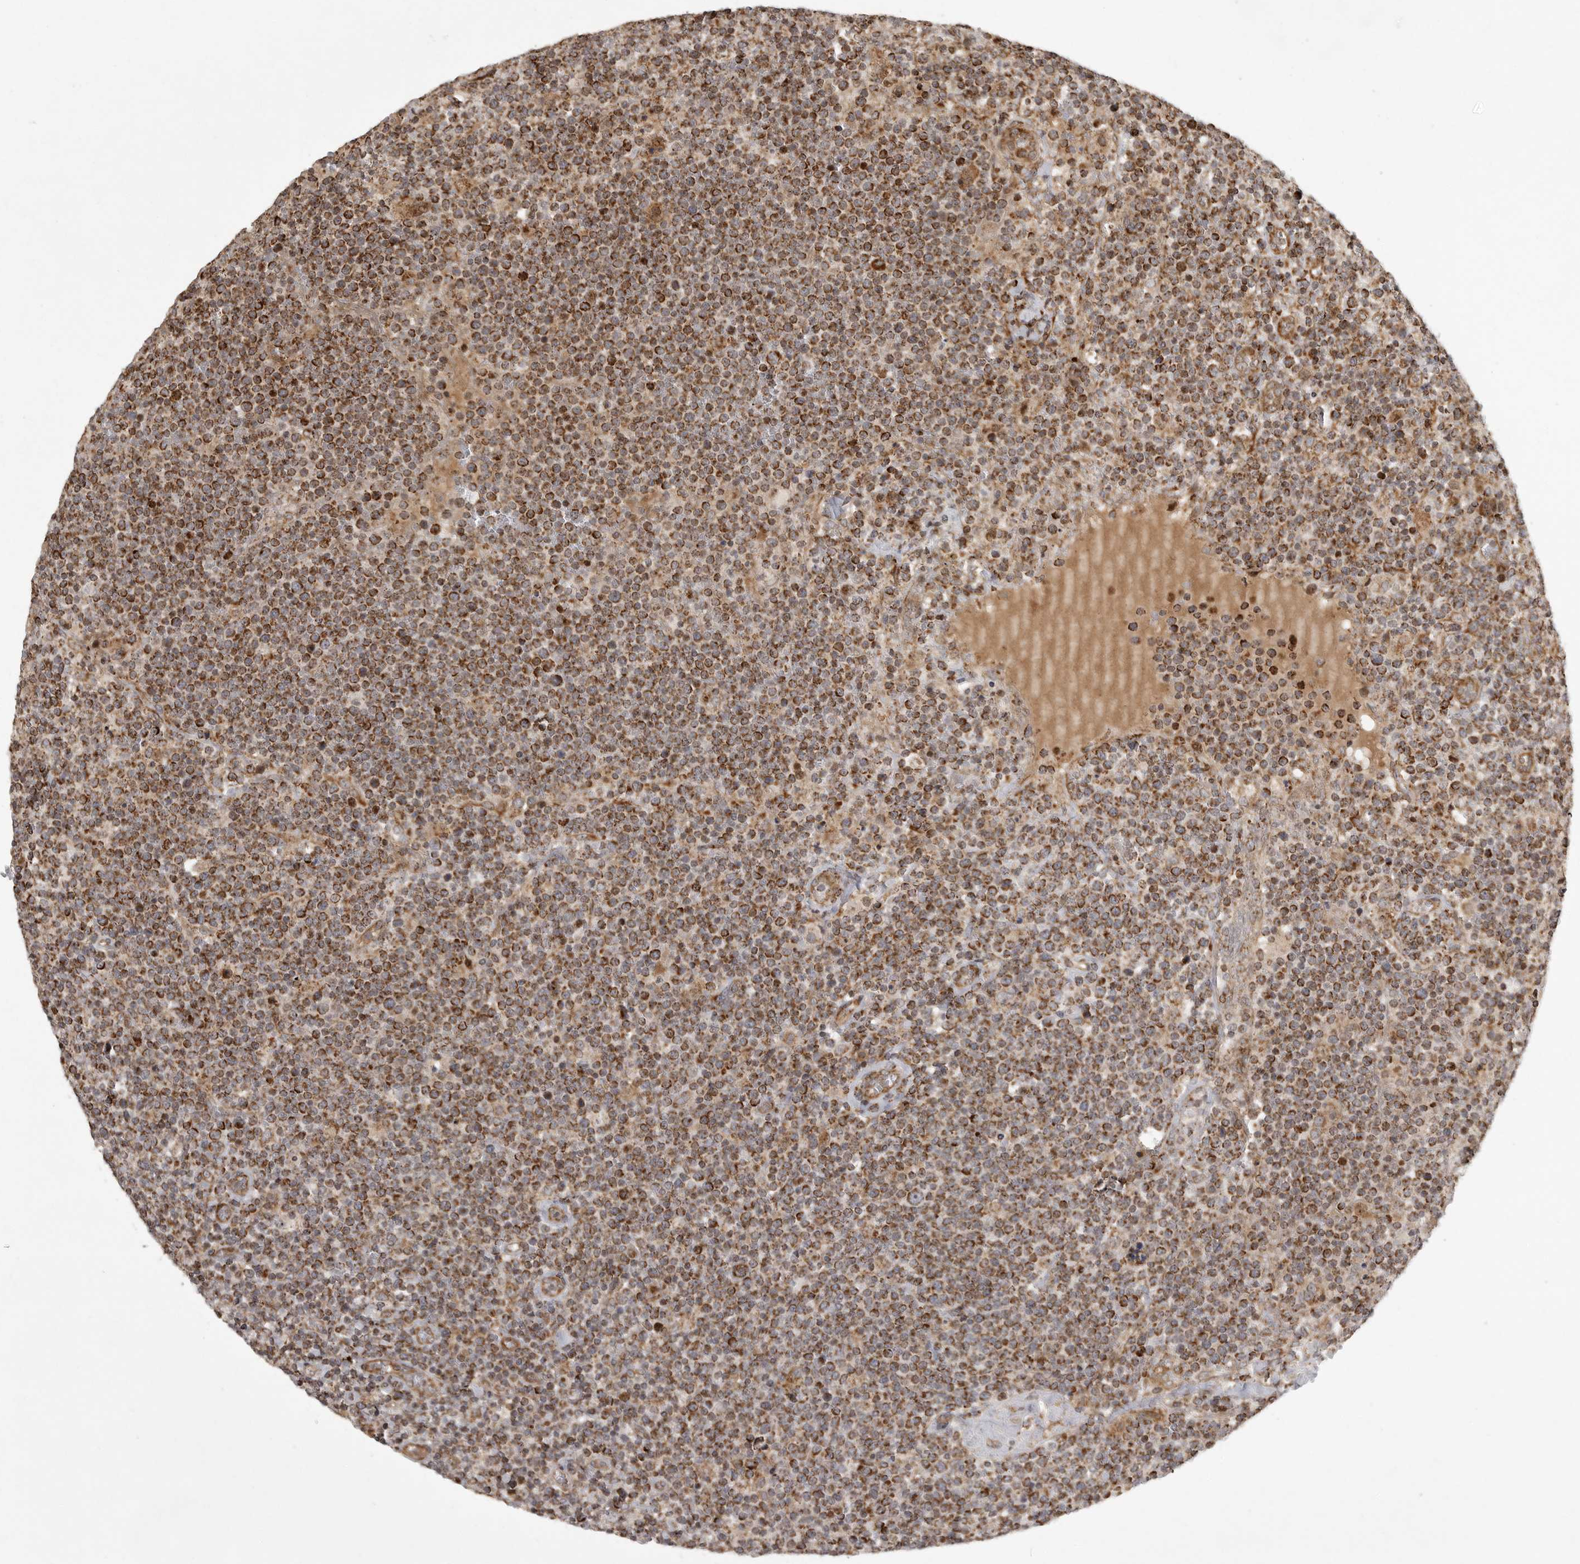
{"staining": {"intensity": "moderate", "quantity": ">75%", "location": "cytoplasmic/membranous"}, "tissue": "lymphoma", "cell_type": "Tumor cells", "image_type": "cancer", "snomed": [{"axis": "morphology", "description": "Malignant lymphoma, non-Hodgkin's type, High grade"}, {"axis": "topography", "description": "Lymph node"}], "caption": "This image exhibits immunohistochemistry staining of human lymphoma, with medium moderate cytoplasmic/membranous expression in approximately >75% of tumor cells.", "gene": "NARS2", "patient": {"sex": "male", "age": 61}}